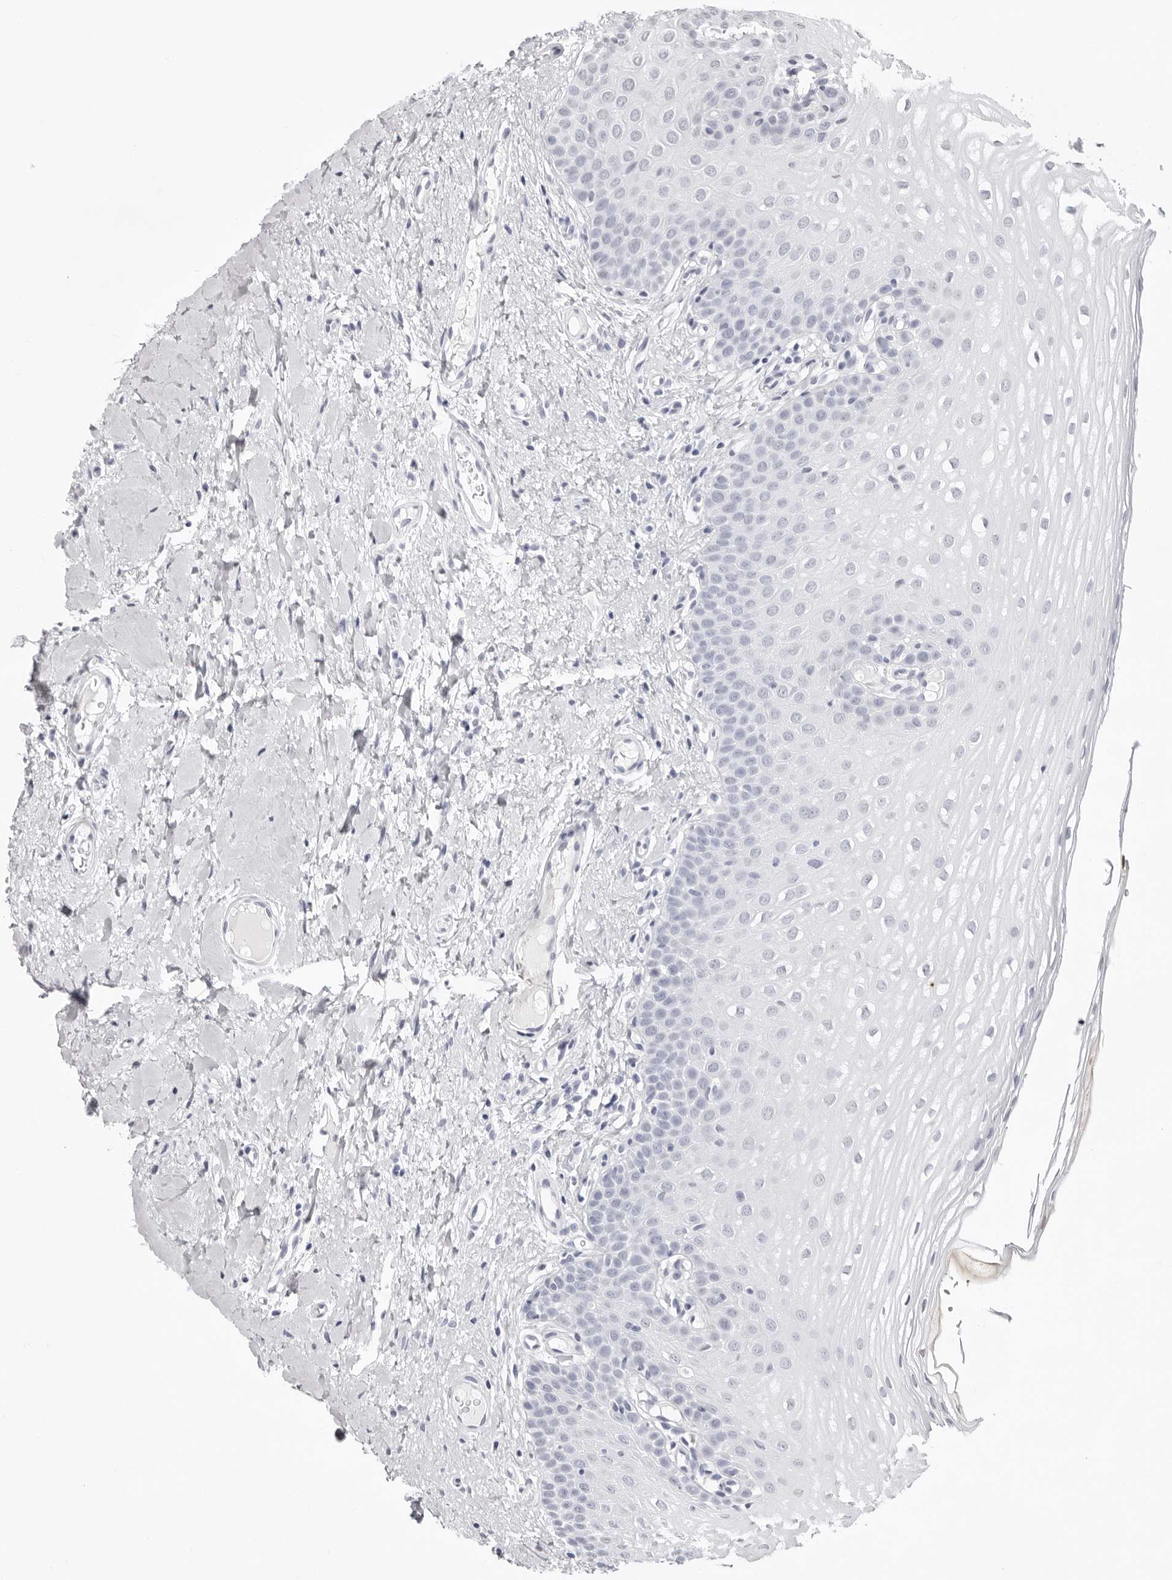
{"staining": {"intensity": "negative", "quantity": "none", "location": "none"}, "tissue": "oral mucosa", "cell_type": "Squamous epithelial cells", "image_type": "normal", "snomed": [{"axis": "morphology", "description": "Normal tissue, NOS"}, {"axis": "topography", "description": "Oral tissue"}], "caption": "This is a histopathology image of immunohistochemistry staining of unremarkable oral mucosa, which shows no positivity in squamous epithelial cells.", "gene": "CST5", "patient": {"sex": "female", "age": 56}}